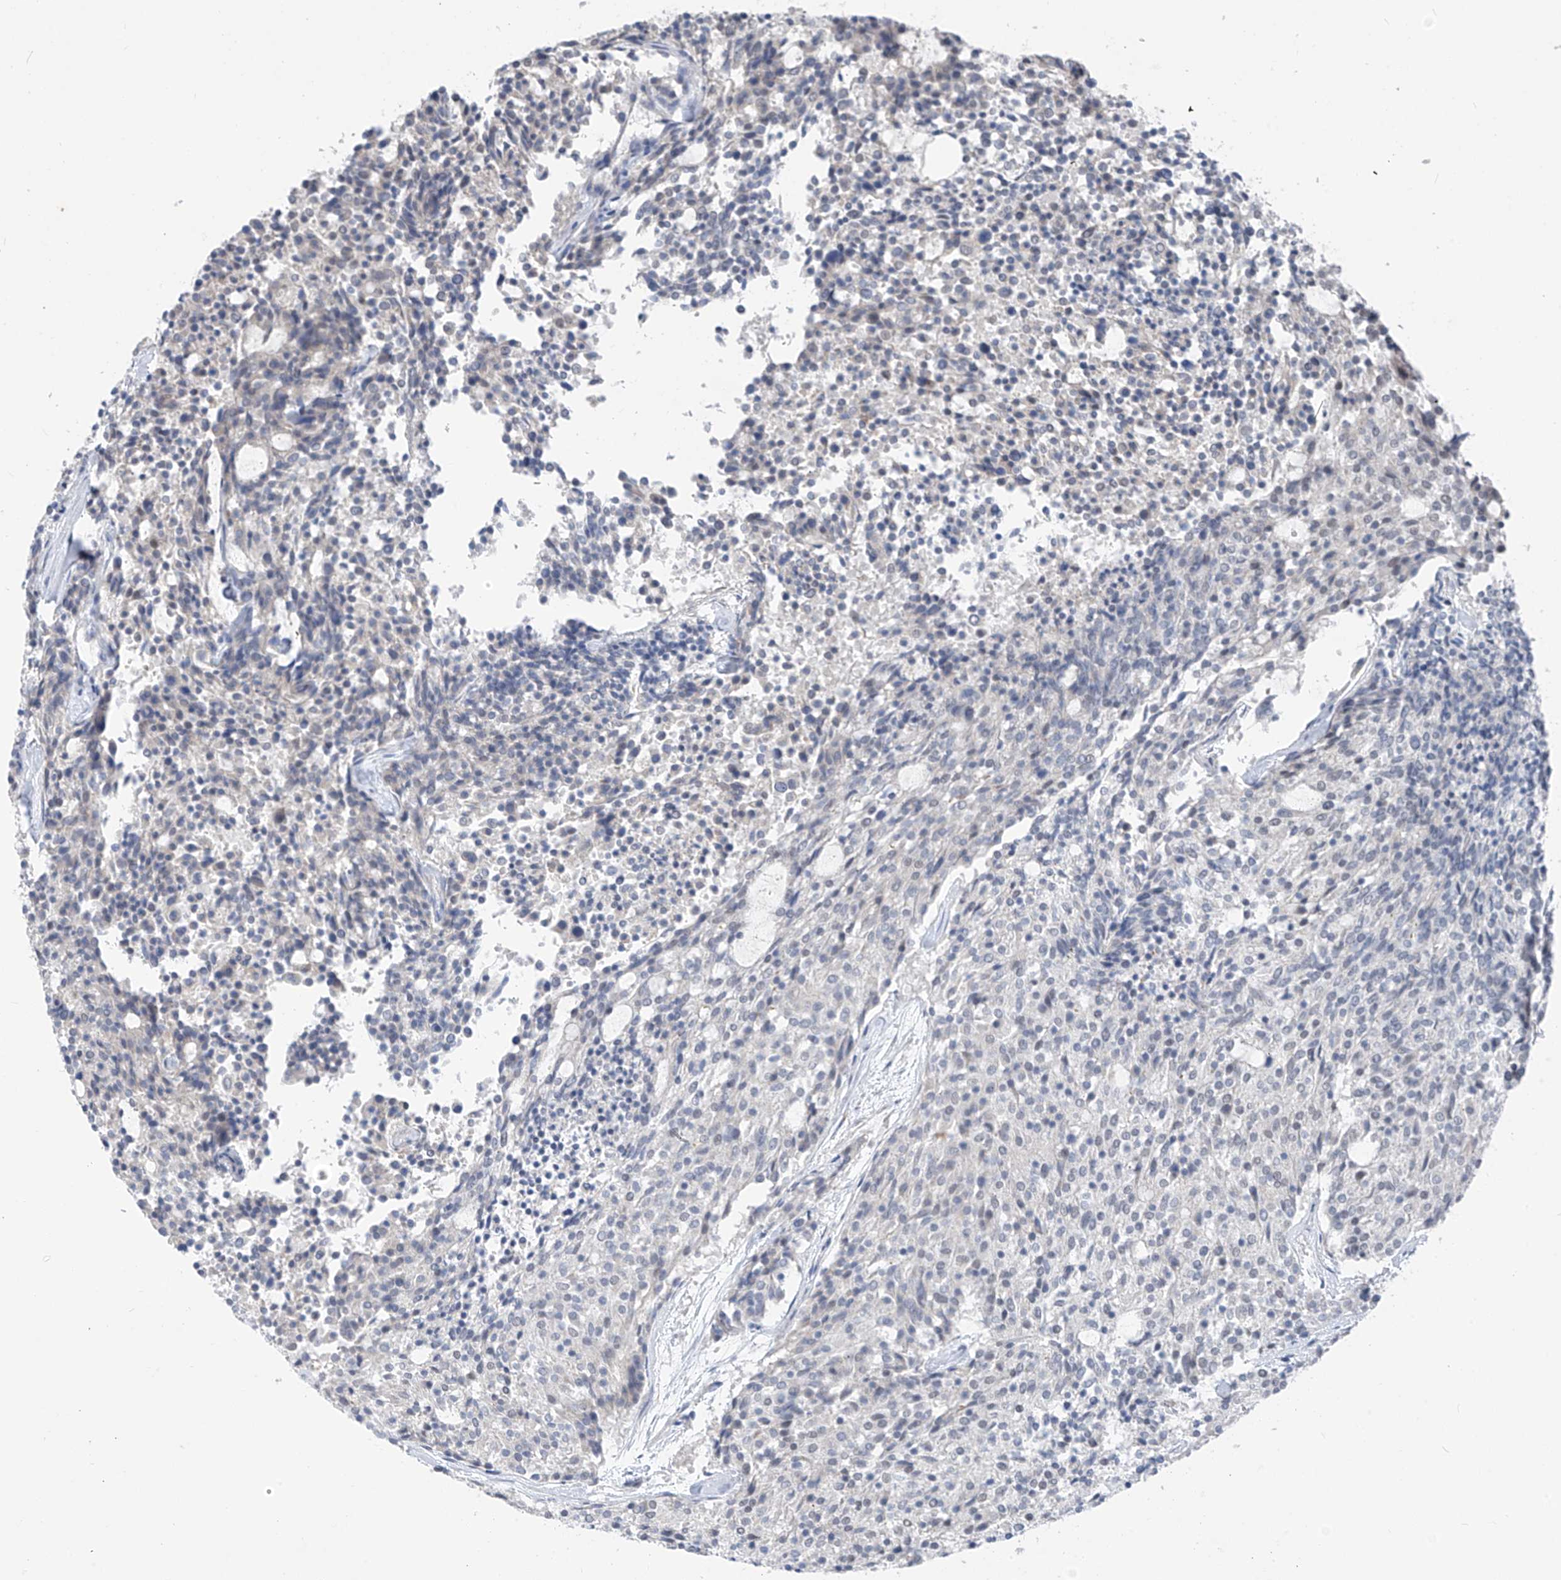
{"staining": {"intensity": "negative", "quantity": "none", "location": "none"}, "tissue": "carcinoid", "cell_type": "Tumor cells", "image_type": "cancer", "snomed": [{"axis": "morphology", "description": "Carcinoid, malignant, NOS"}, {"axis": "topography", "description": "Pancreas"}], "caption": "Carcinoid was stained to show a protein in brown. There is no significant staining in tumor cells.", "gene": "CYP4V2", "patient": {"sex": "female", "age": 54}}